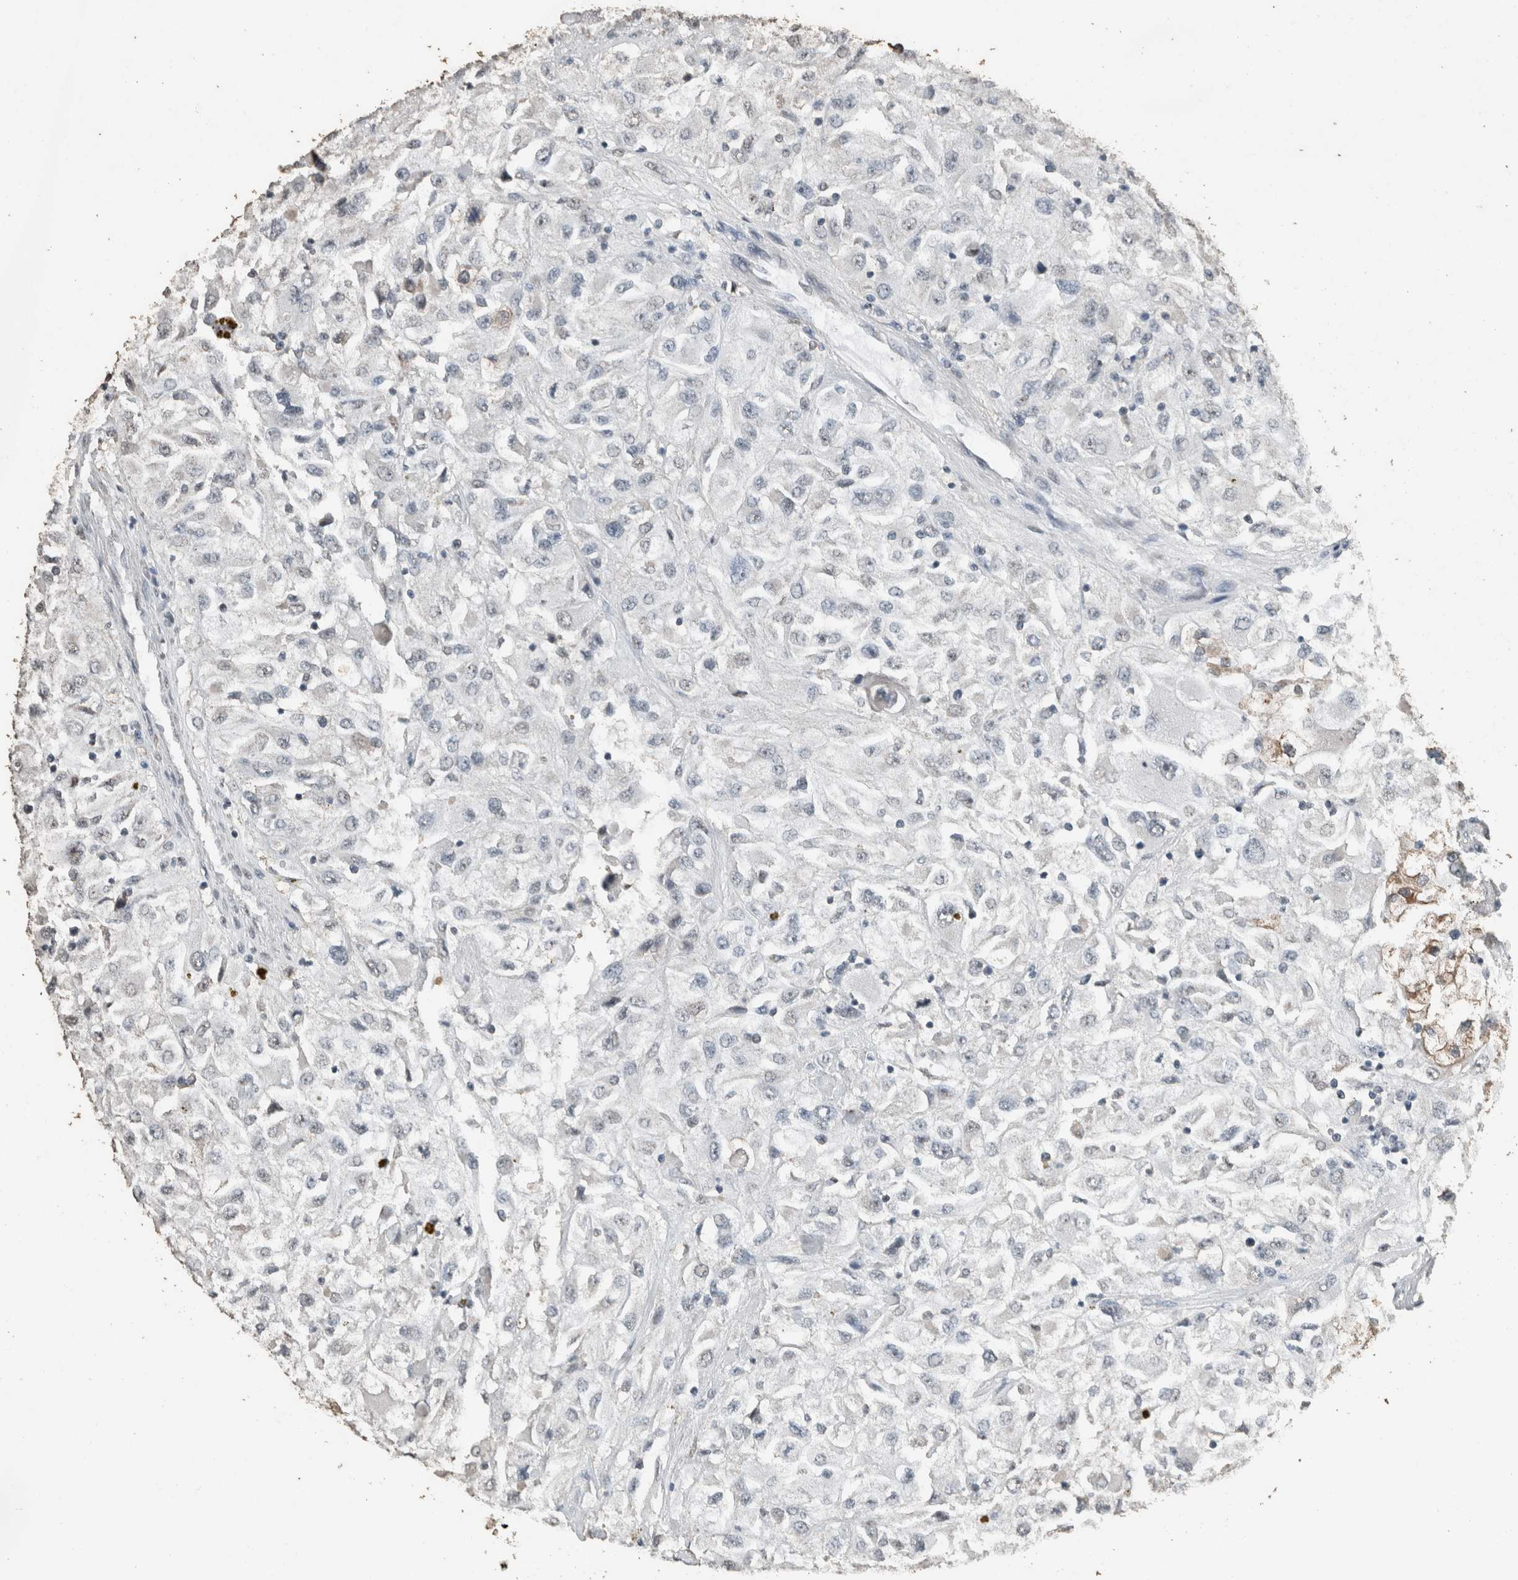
{"staining": {"intensity": "negative", "quantity": "none", "location": "none"}, "tissue": "renal cancer", "cell_type": "Tumor cells", "image_type": "cancer", "snomed": [{"axis": "morphology", "description": "Adenocarcinoma, NOS"}, {"axis": "topography", "description": "Kidney"}], "caption": "A micrograph of adenocarcinoma (renal) stained for a protein demonstrates no brown staining in tumor cells.", "gene": "ACVR2B", "patient": {"sex": "female", "age": 52}}